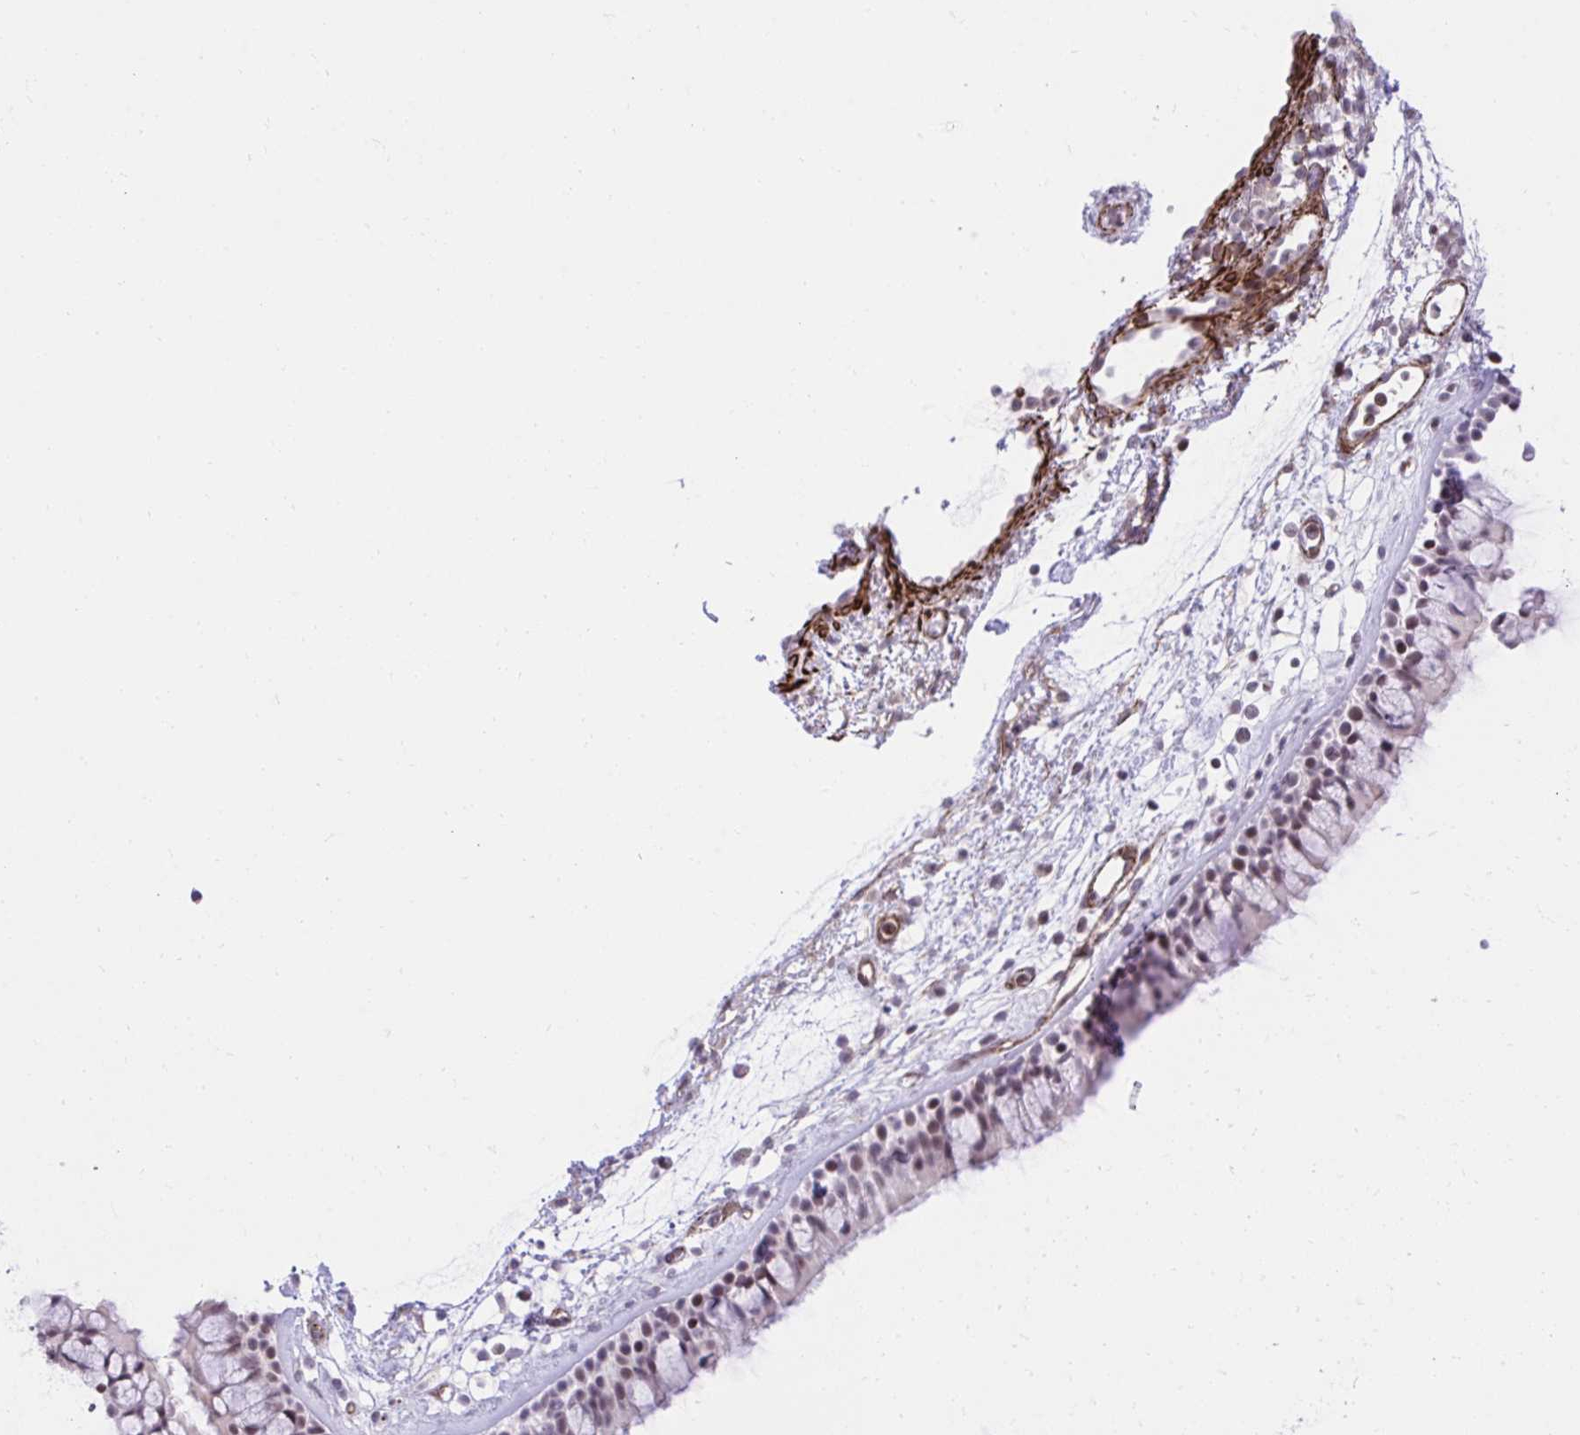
{"staining": {"intensity": "moderate", "quantity": "25%-75%", "location": "nuclear"}, "tissue": "nasopharynx", "cell_type": "Respiratory epithelial cells", "image_type": "normal", "snomed": [{"axis": "morphology", "description": "Normal tissue, NOS"}, {"axis": "topography", "description": "Nasopharynx"}], "caption": "Protein expression analysis of benign nasopharynx reveals moderate nuclear positivity in about 25%-75% of respiratory epithelial cells.", "gene": "KCNN4", "patient": {"sex": "female", "age": 70}}